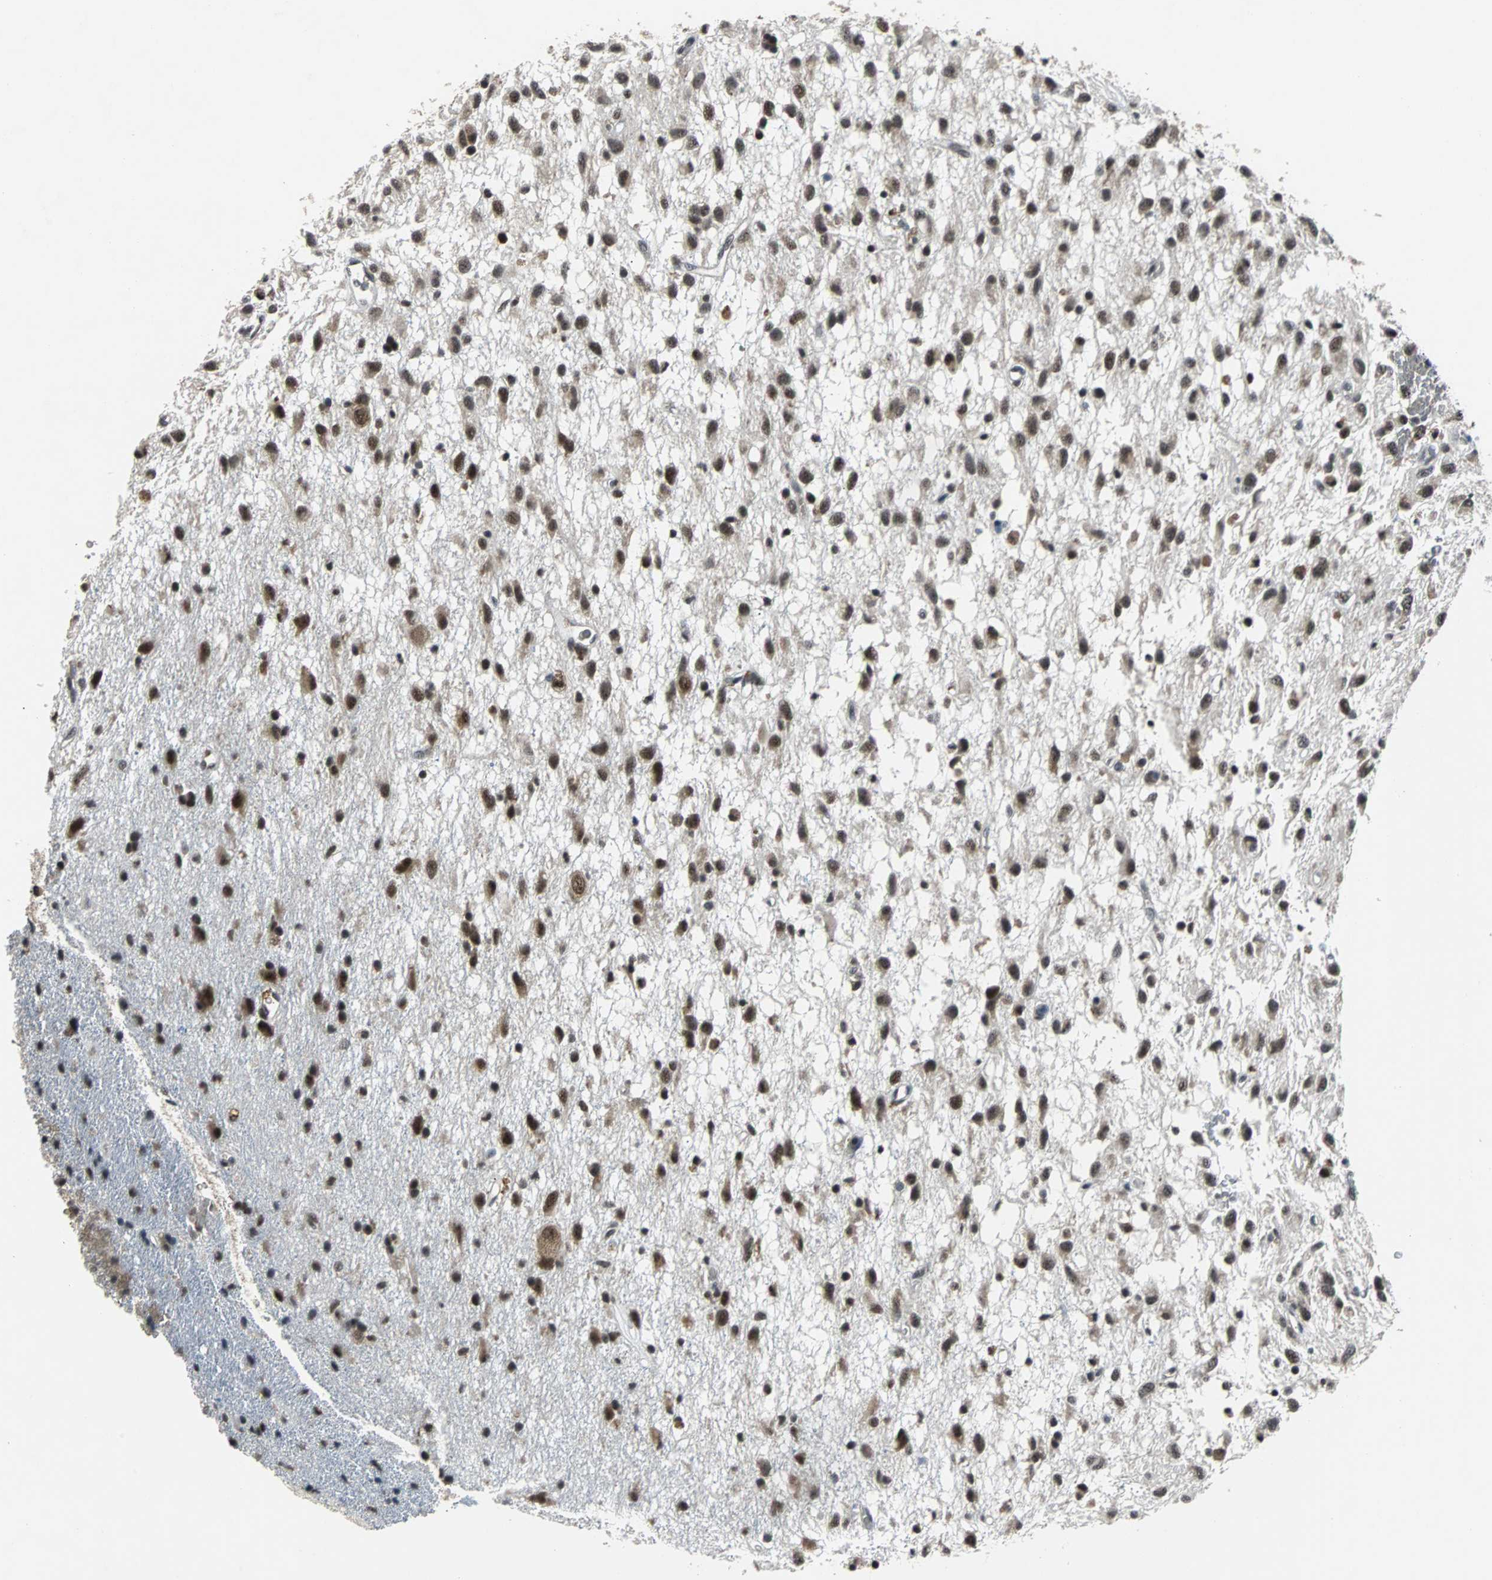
{"staining": {"intensity": "strong", "quantity": ">75%", "location": "nuclear"}, "tissue": "glioma", "cell_type": "Tumor cells", "image_type": "cancer", "snomed": [{"axis": "morphology", "description": "Glioma, malignant, Low grade"}, {"axis": "topography", "description": "Brain"}], "caption": "Malignant glioma (low-grade) stained with DAB IHC reveals high levels of strong nuclear positivity in about >75% of tumor cells. (Brightfield microscopy of DAB IHC at high magnification).", "gene": "USP28", "patient": {"sex": "male", "age": 77}}